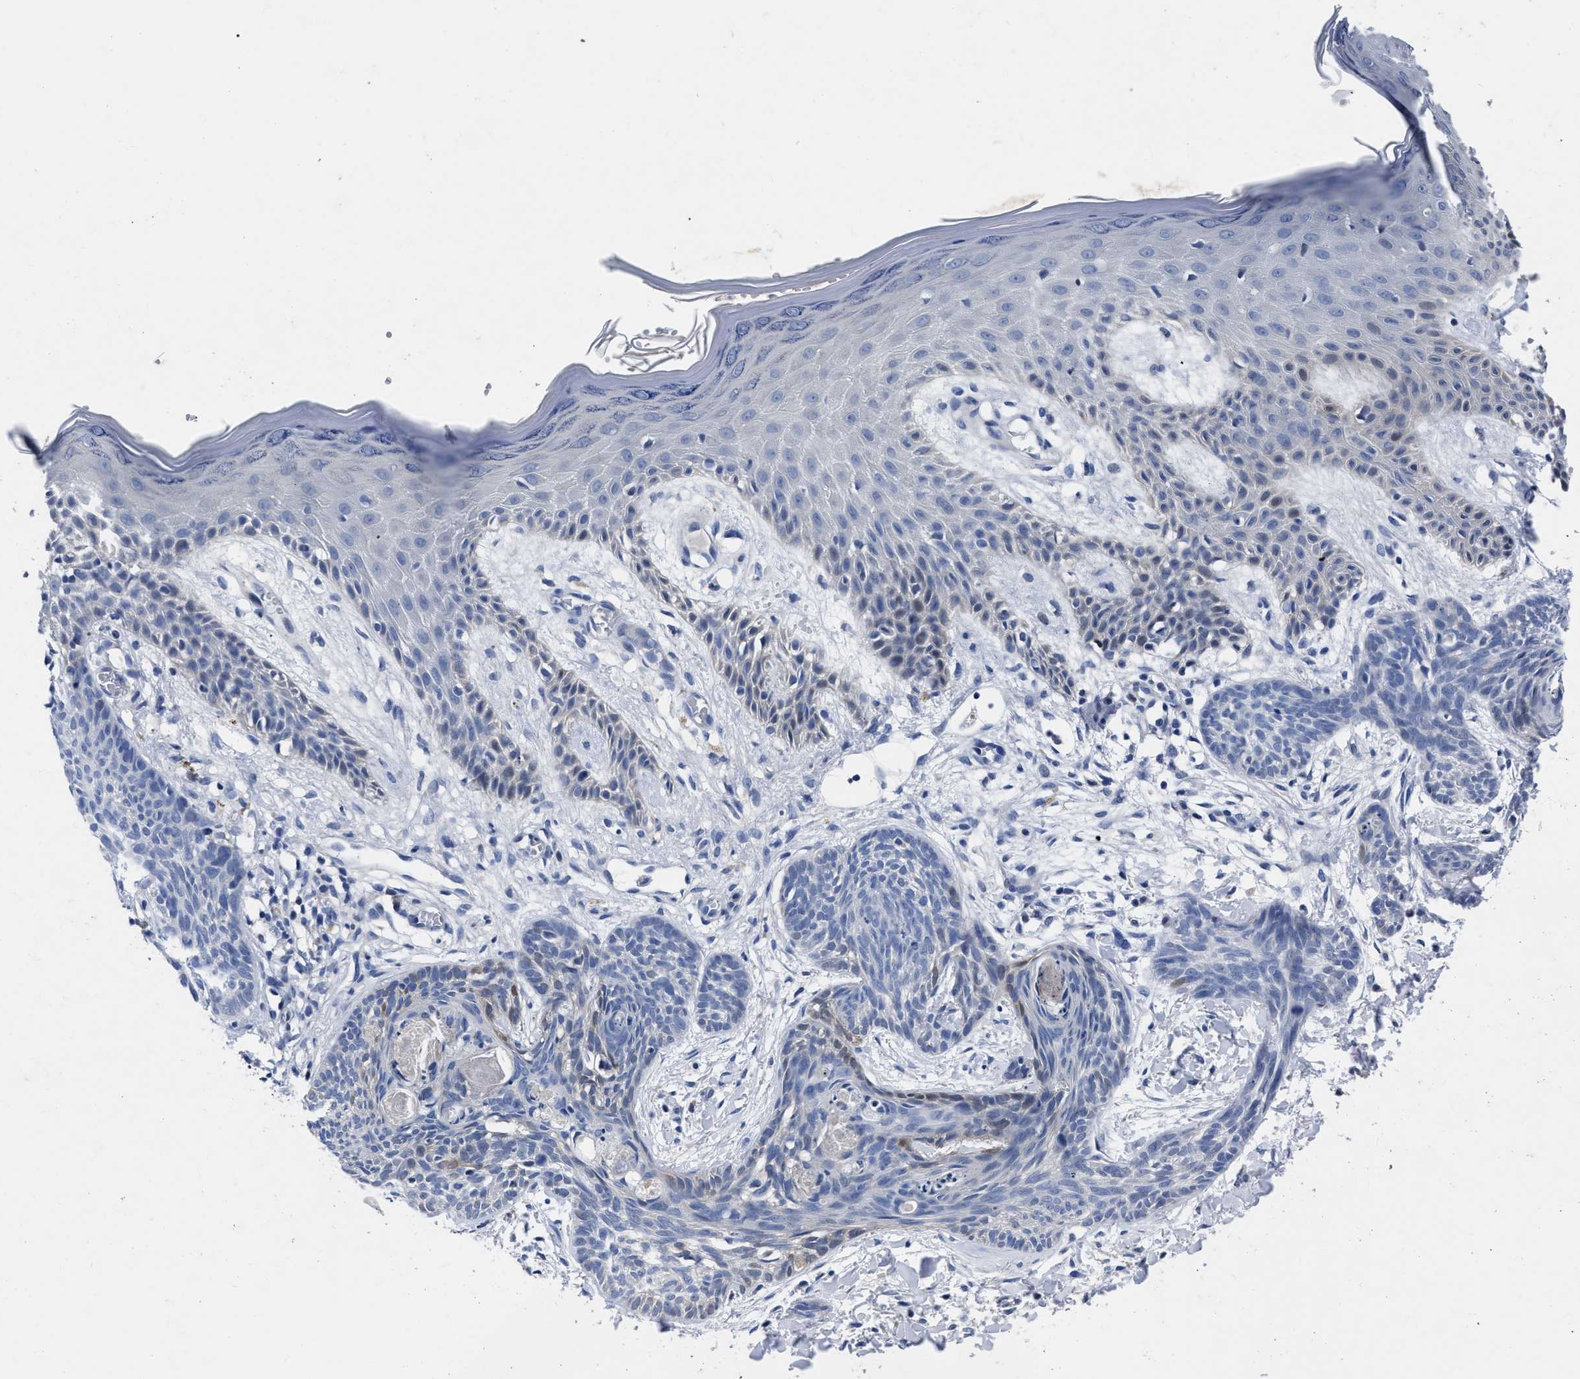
{"staining": {"intensity": "weak", "quantity": "<25%", "location": "nuclear"}, "tissue": "skin cancer", "cell_type": "Tumor cells", "image_type": "cancer", "snomed": [{"axis": "morphology", "description": "Basal cell carcinoma"}, {"axis": "topography", "description": "Skin"}], "caption": "Immunohistochemistry micrograph of human skin basal cell carcinoma stained for a protein (brown), which displays no staining in tumor cells. The staining was performed using DAB (3,3'-diaminobenzidine) to visualize the protein expression in brown, while the nuclei were stained in blue with hematoxylin (Magnification: 20x).", "gene": "MOV10L1", "patient": {"sex": "female", "age": 59}}